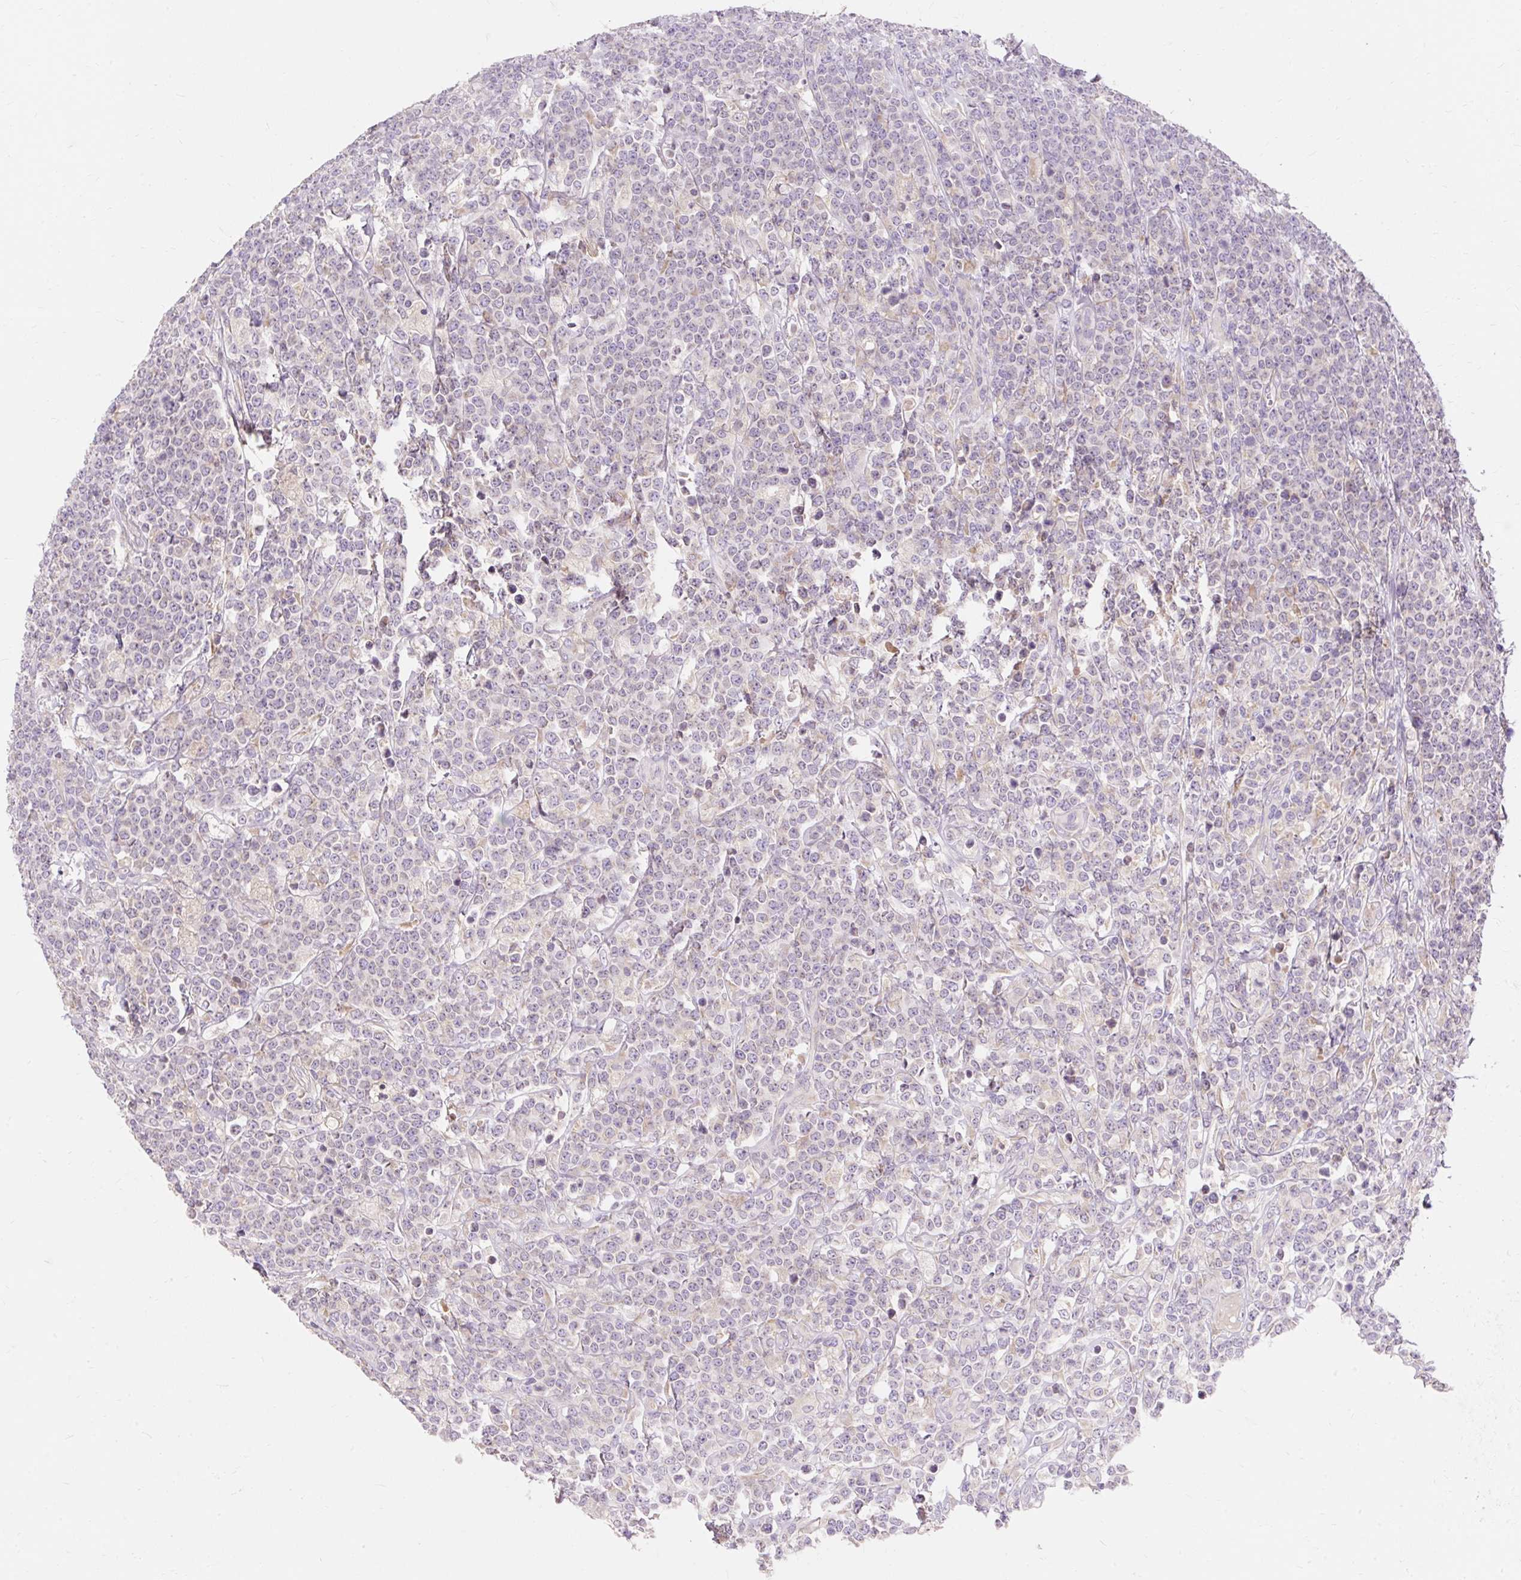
{"staining": {"intensity": "negative", "quantity": "none", "location": "none"}, "tissue": "lymphoma", "cell_type": "Tumor cells", "image_type": "cancer", "snomed": [{"axis": "morphology", "description": "Malignant lymphoma, non-Hodgkin's type, High grade"}, {"axis": "topography", "description": "Small intestine"}], "caption": "Tumor cells are negative for protein expression in human lymphoma. Brightfield microscopy of IHC stained with DAB (3,3'-diaminobenzidine) (brown) and hematoxylin (blue), captured at high magnification.", "gene": "SEC63", "patient": {"sex": "male", "age": 8}}